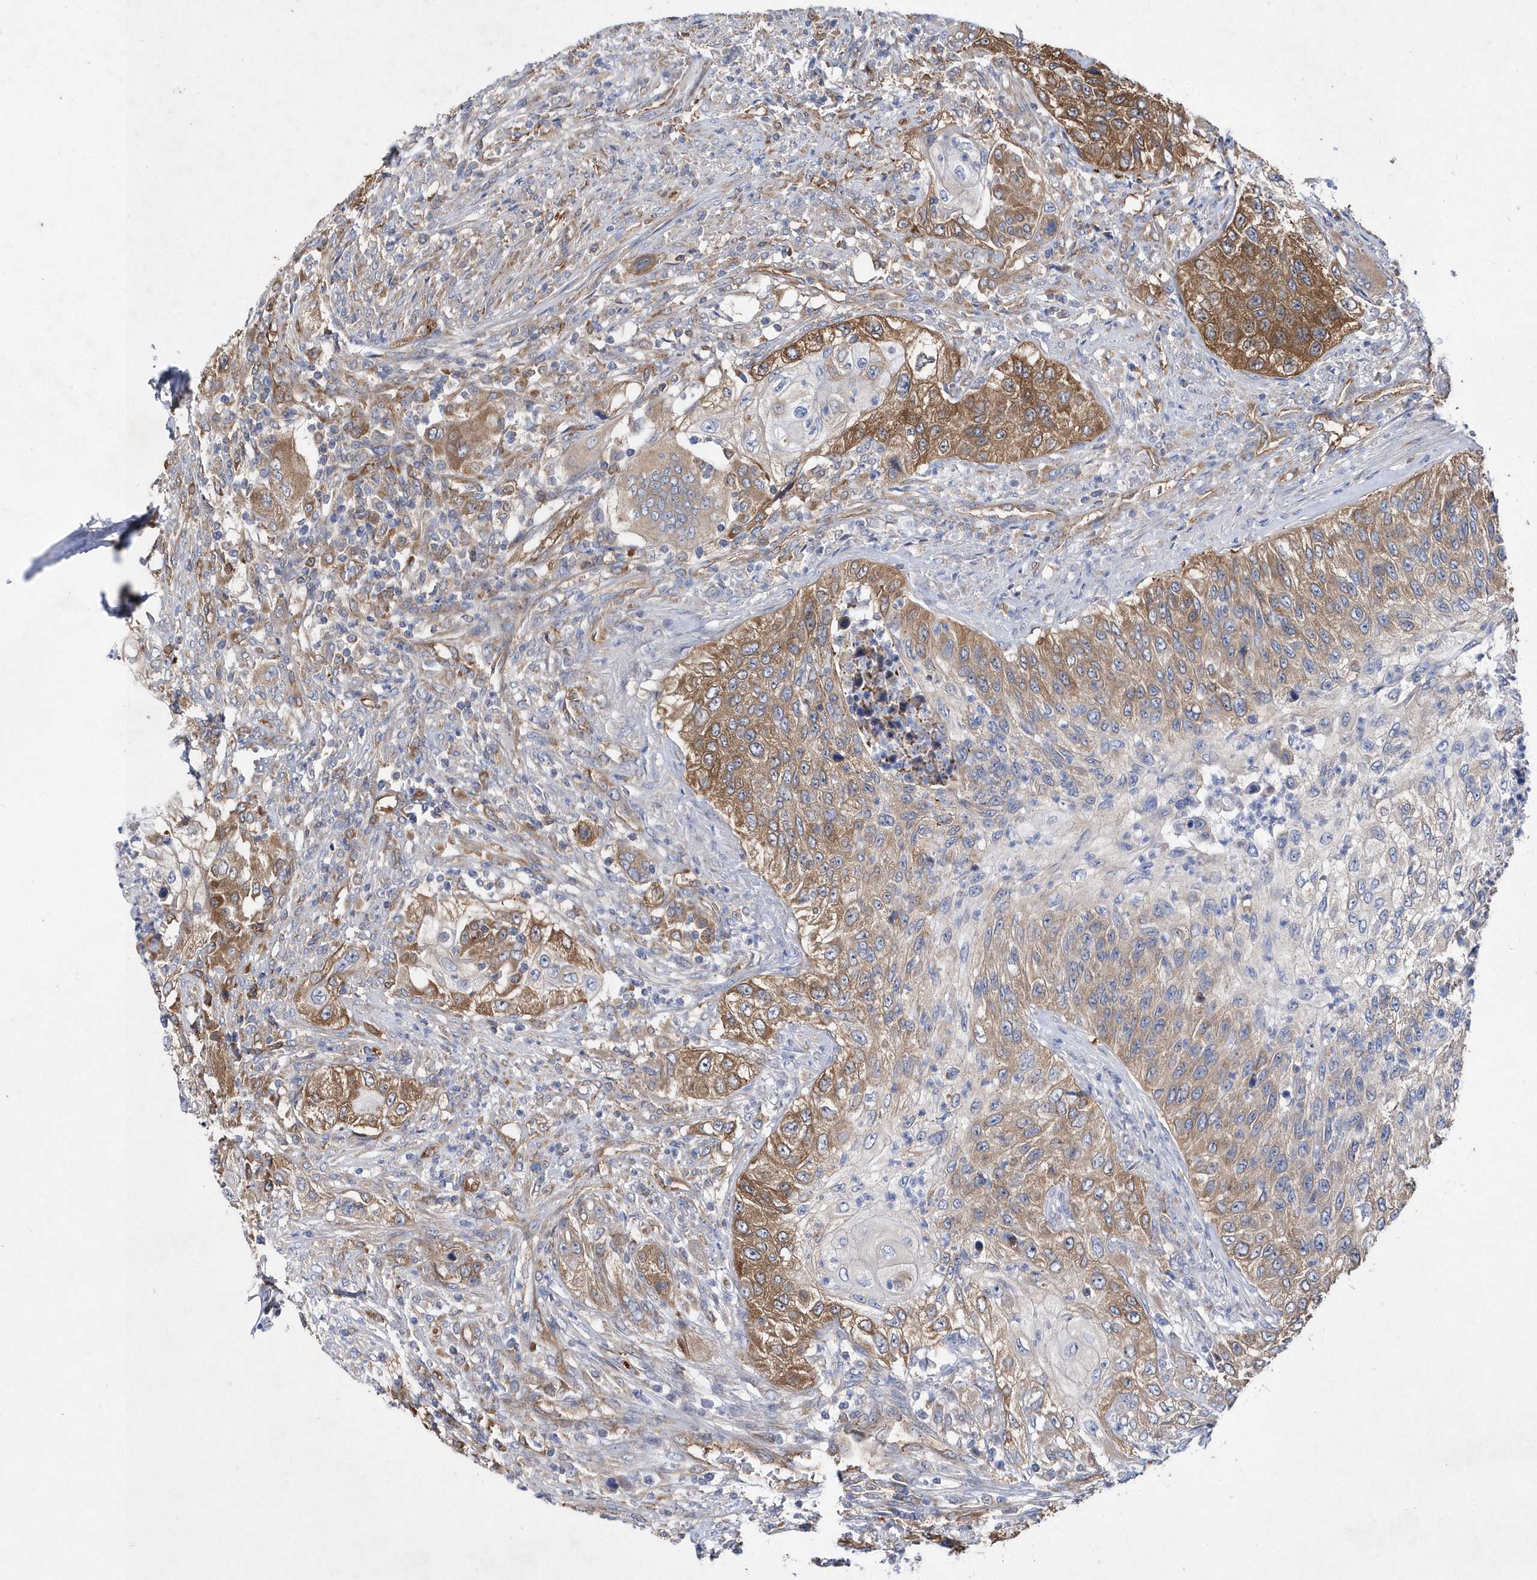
{"staining": {"intensity": "moderate", "quantity": "25%-75%", "location": "cytoplasmic/membranous"}, "tissue": "urothelial cancer", "cell_type": "Tumor cells", "image_type": "cancer", "snomed": [{"axis": "morphology", "description": "Urothelial carcinoma, High grade"}, {"axis": "topography", "description": "Urinary bladder"}], "caption": "An image of human urothelial cancer stained for a protein demonstrates moderate cytoplasmic/membranous brown staining in tumor cells. Nuclei are stained in blue.", "gene": "JKAMP", "patient": {"sex": "female", "age": 60}}